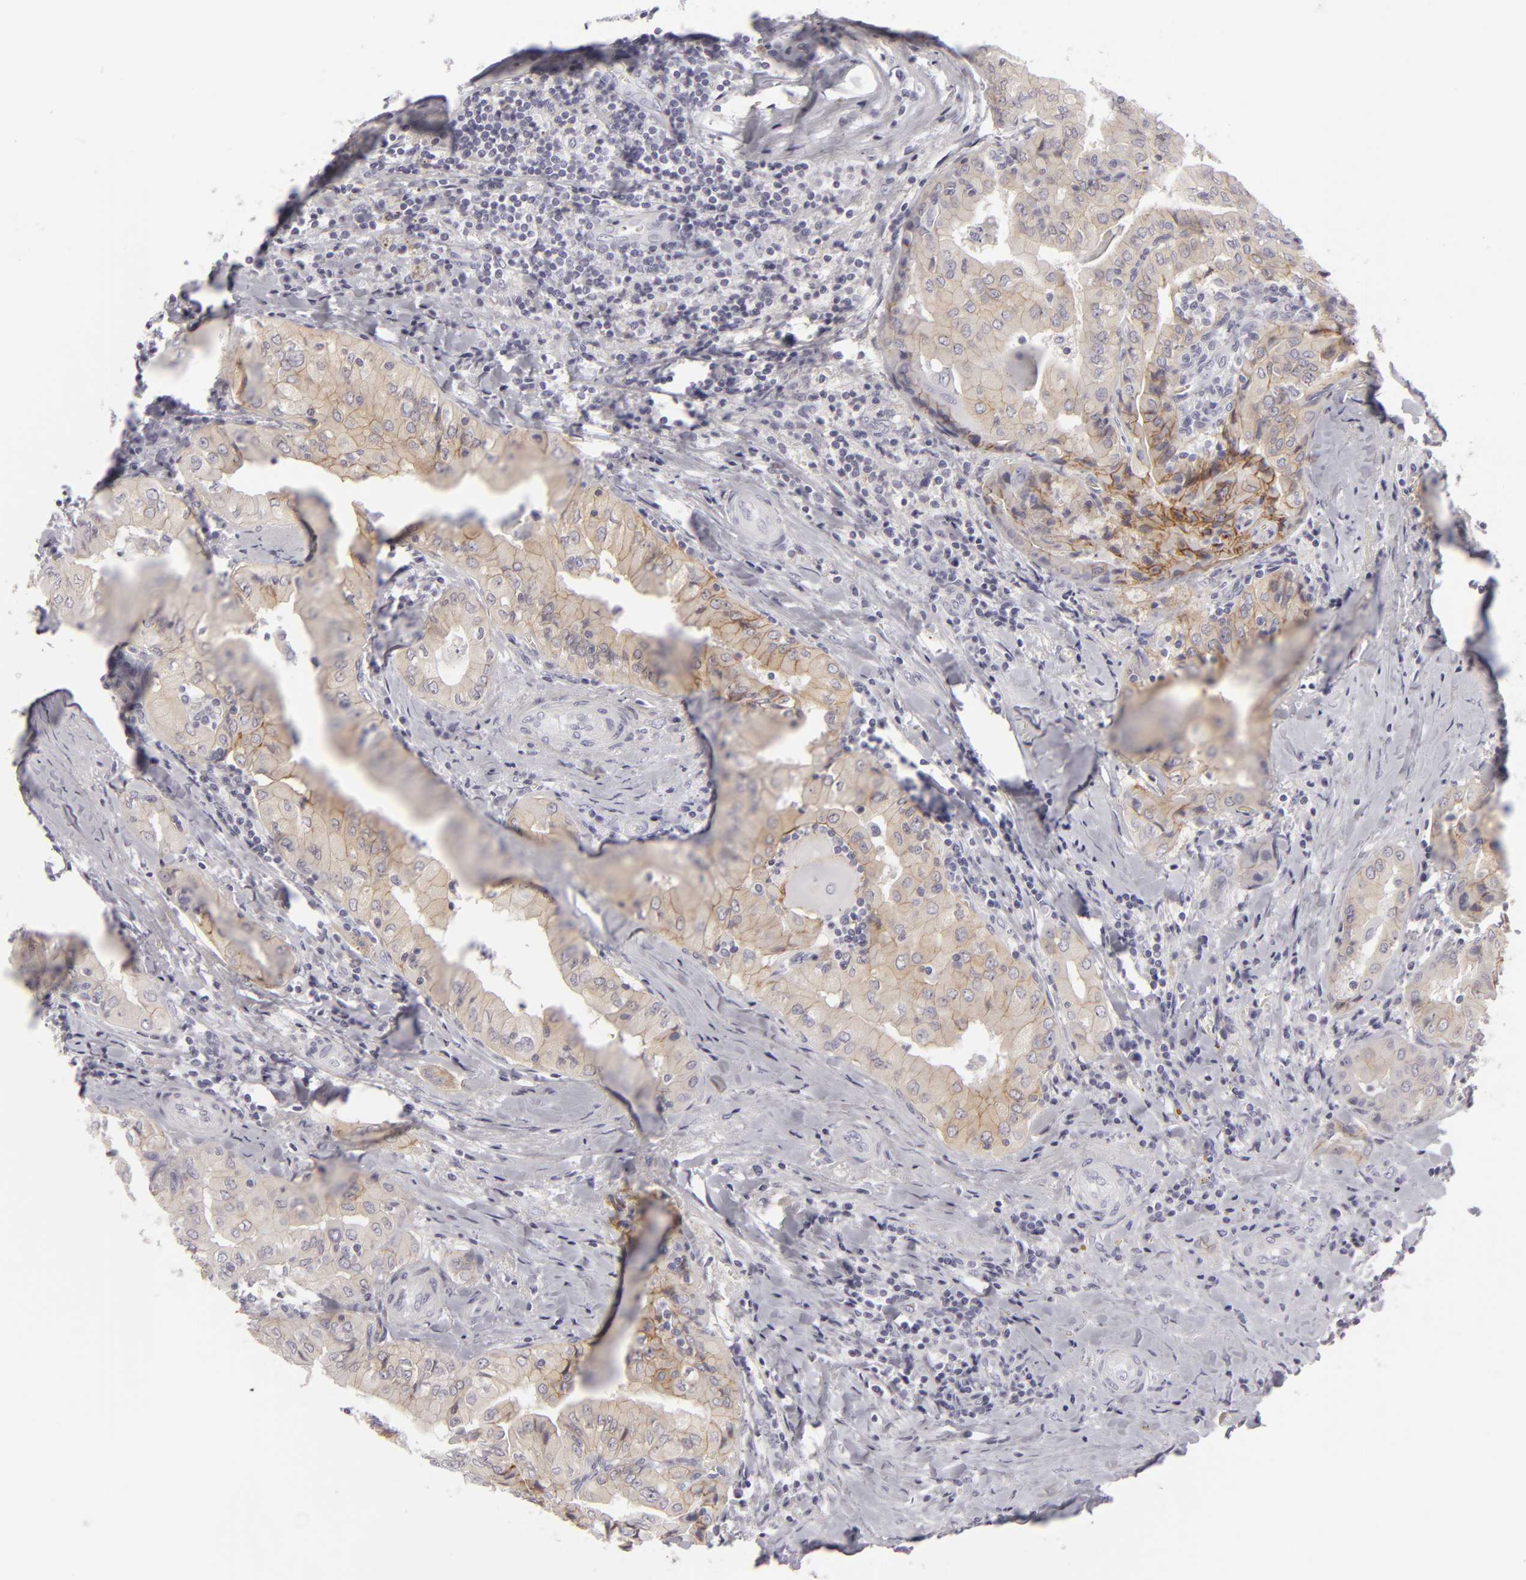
{"staining": {"intensity": "moderate", "quantity": ">75%", "location": "cytoplasmic/membranous"}, "tissue": "thyroid cancer", "cell_type": "Tumor cells", "image_type": "cancer", "snomed": [{"axis": "morphology", "description": "Papillary adenocarcinoma, NOS"}, {"axis": "topography", "description": "Thyroid gland"}], "caption": "Moderate cytoplasmic/membranous staining for a protein is identified in about >75% of tumor cells of papillary adenocarcinoma (thyroid) using immunohistochemistry.", "gene": "JUP", "patient": {"sex": "female", "age": 71}}